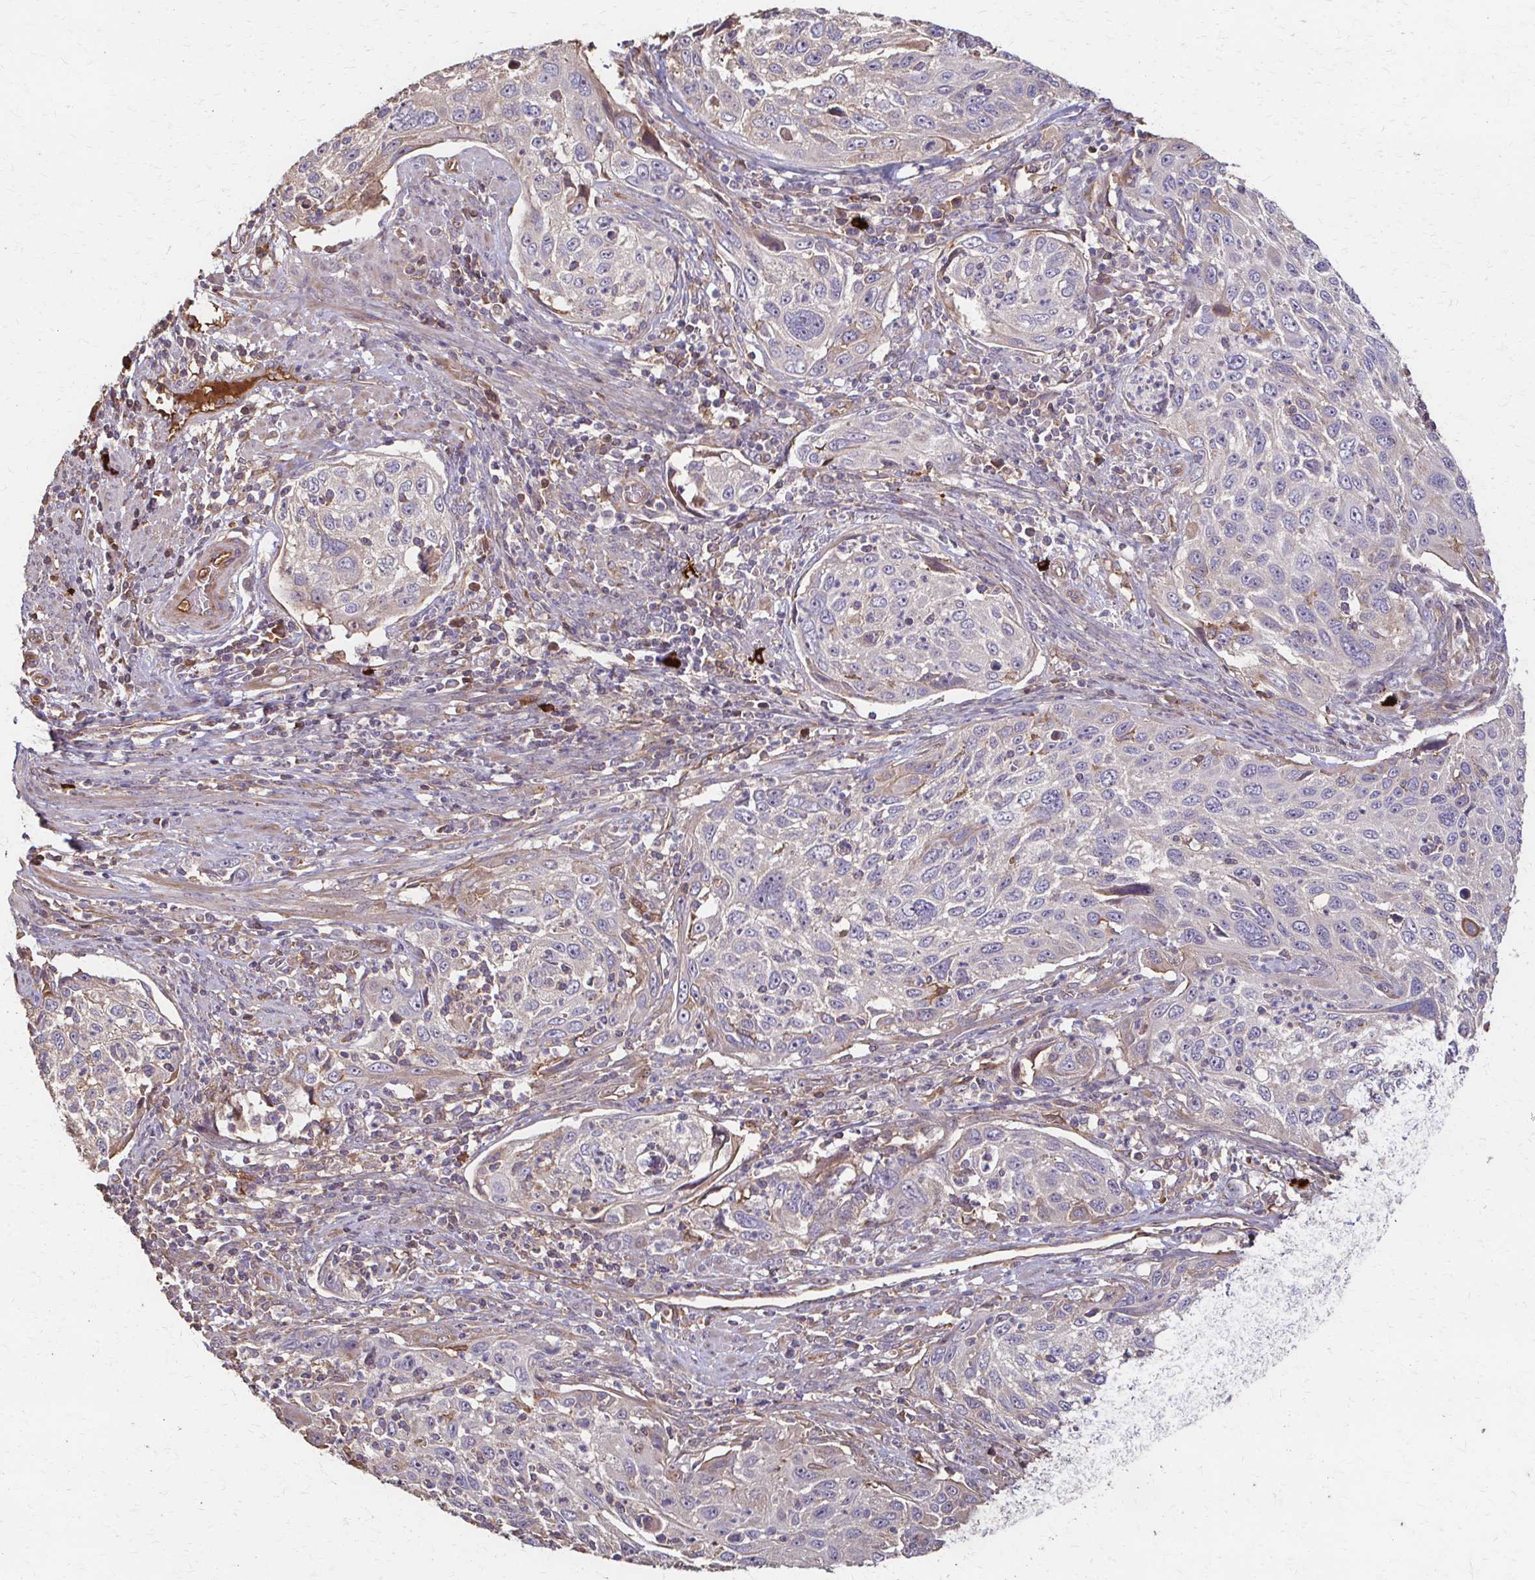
{"staining": {"intensity": "negative", "quantity": "none", "location": "none"}, "tissue": "cervical cancer", "cell_type": "Tumor cells", "image_type": "cancer", "snomed": [{"axis": "morphology", "description": "Squamous cell carcinoma, NOS"}, {"axis": "topography", "description": "Cervix"}], "caption": "IHC micrograph of neoplastic tissue: cervical squamous cell carcinoma stained with DAB (3,3'-diaminobenzidine) reveals no significant protein staining in tumor cells.", "gene": "IL18BP", "patient": {"sex": "female", "age": 70}}